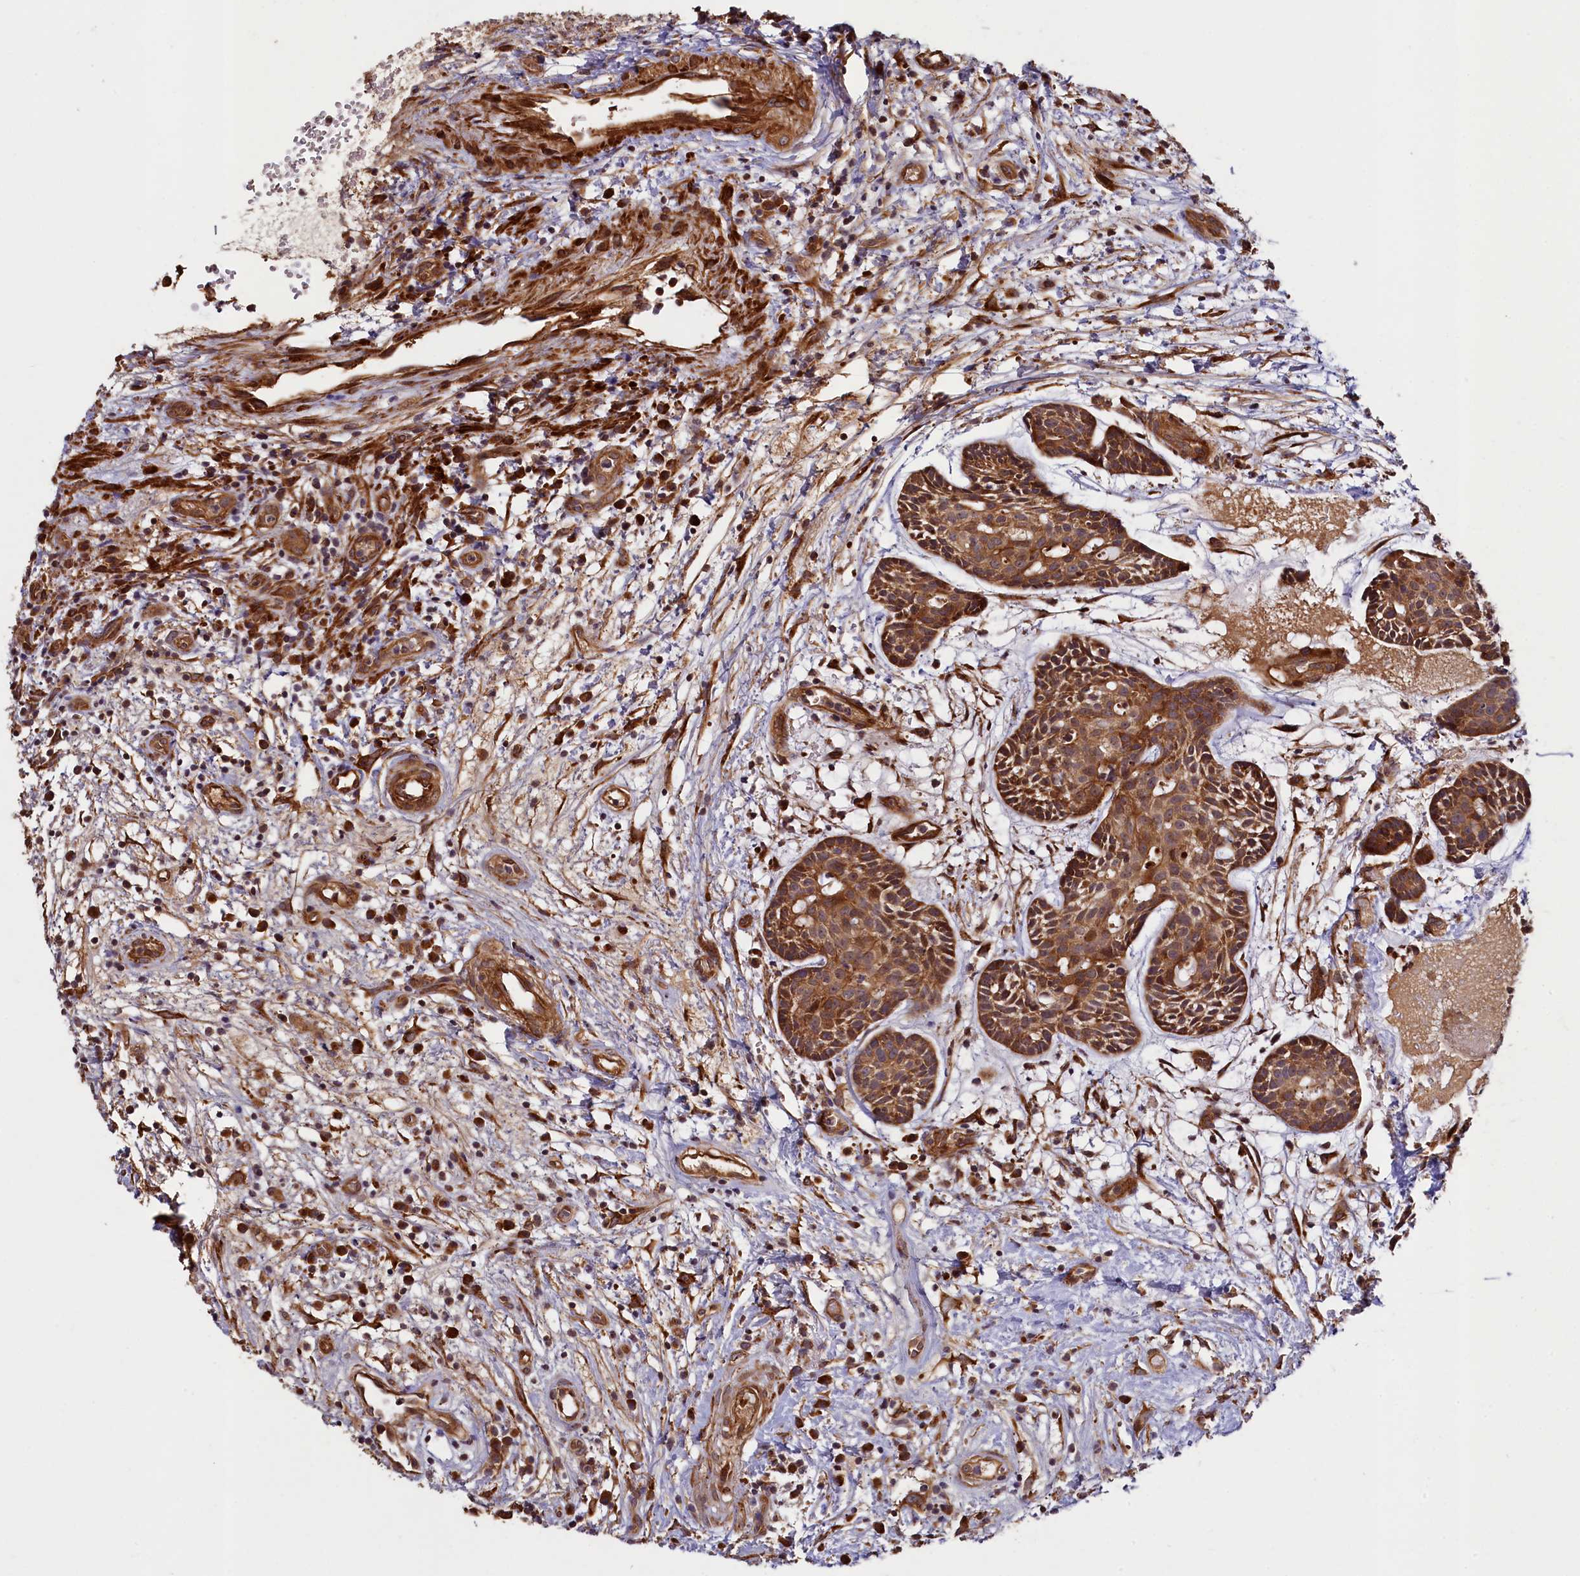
{"staining": {"intensity": "moderate", "quantity": ">75%", "location": "cytoplasmic/membranous"}, "tissue": "head and neck cancer", "cell_type": "Tumor cells", "image_type": "cancer", "snomed": [{"axis": "morphology", "description": "Adenocarcinoma, NOS"}, {"axis": "topography", "description": "Subcutis"}, {"axis": "topography", "description": "Head-Neck"}], "caption": "Immunohistochemical staining of human head and neck cancer shows moderate cytoplasmic/membranous protein positivity in about >75% of tumor cells.", "gene": "CCDC102A", "patient": {"sex": "female", "age": 73}}